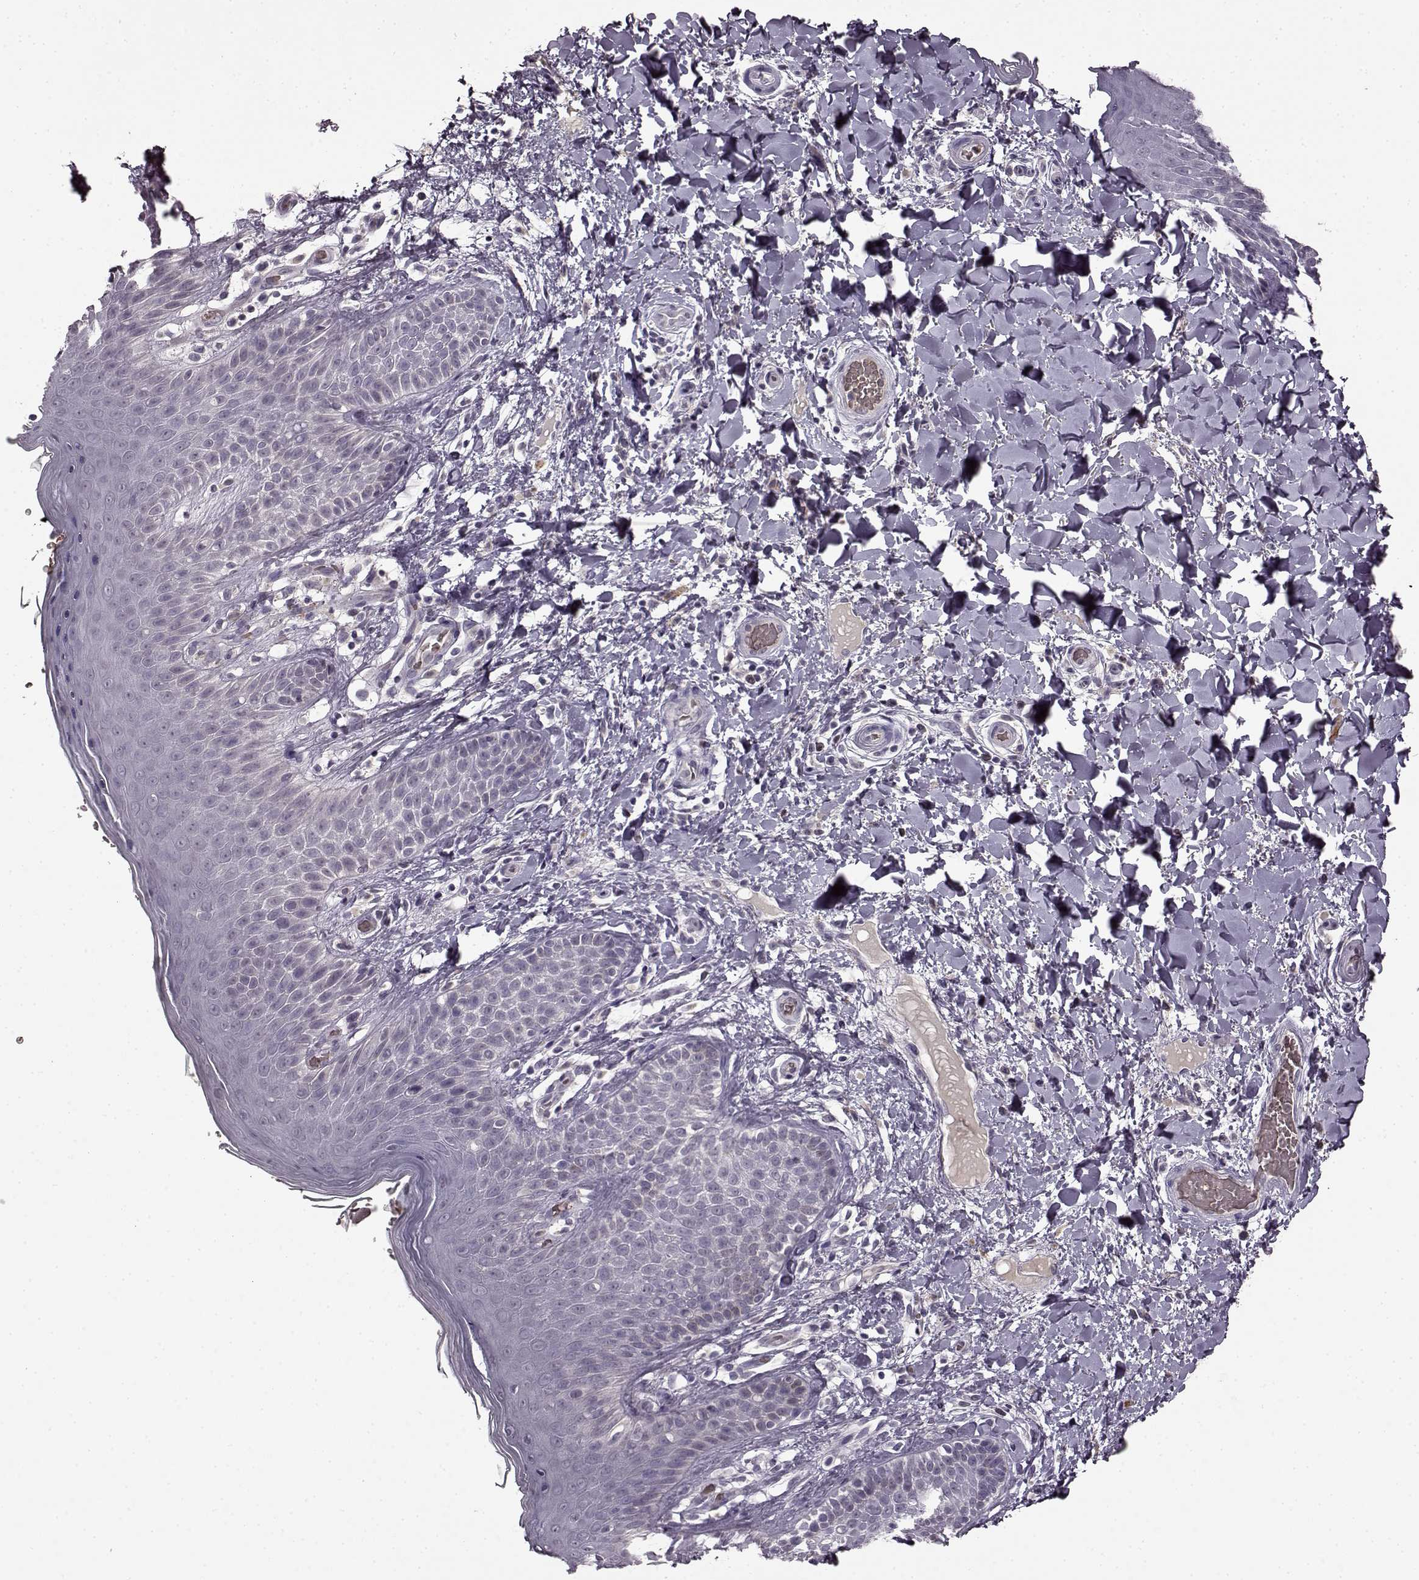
{"staining": {"intensity": "negative", "quantity": "none", "location": "none"}, "tissue": "skin", "cell_type": "Epidermal cells", "image_type": "normal", "snomed": [{"axis": "morphology", "description": "Normal tissue, NOS"}, {"axis": "topography", "description": "Anal"}], "caption": "Epidermal cells are negative for protein expression in unremarkable human skin. (IHC, brightfield microscopy, high magnification).", "gene": "CNGA3", "patient": {"sex": "male", "age": 36}}